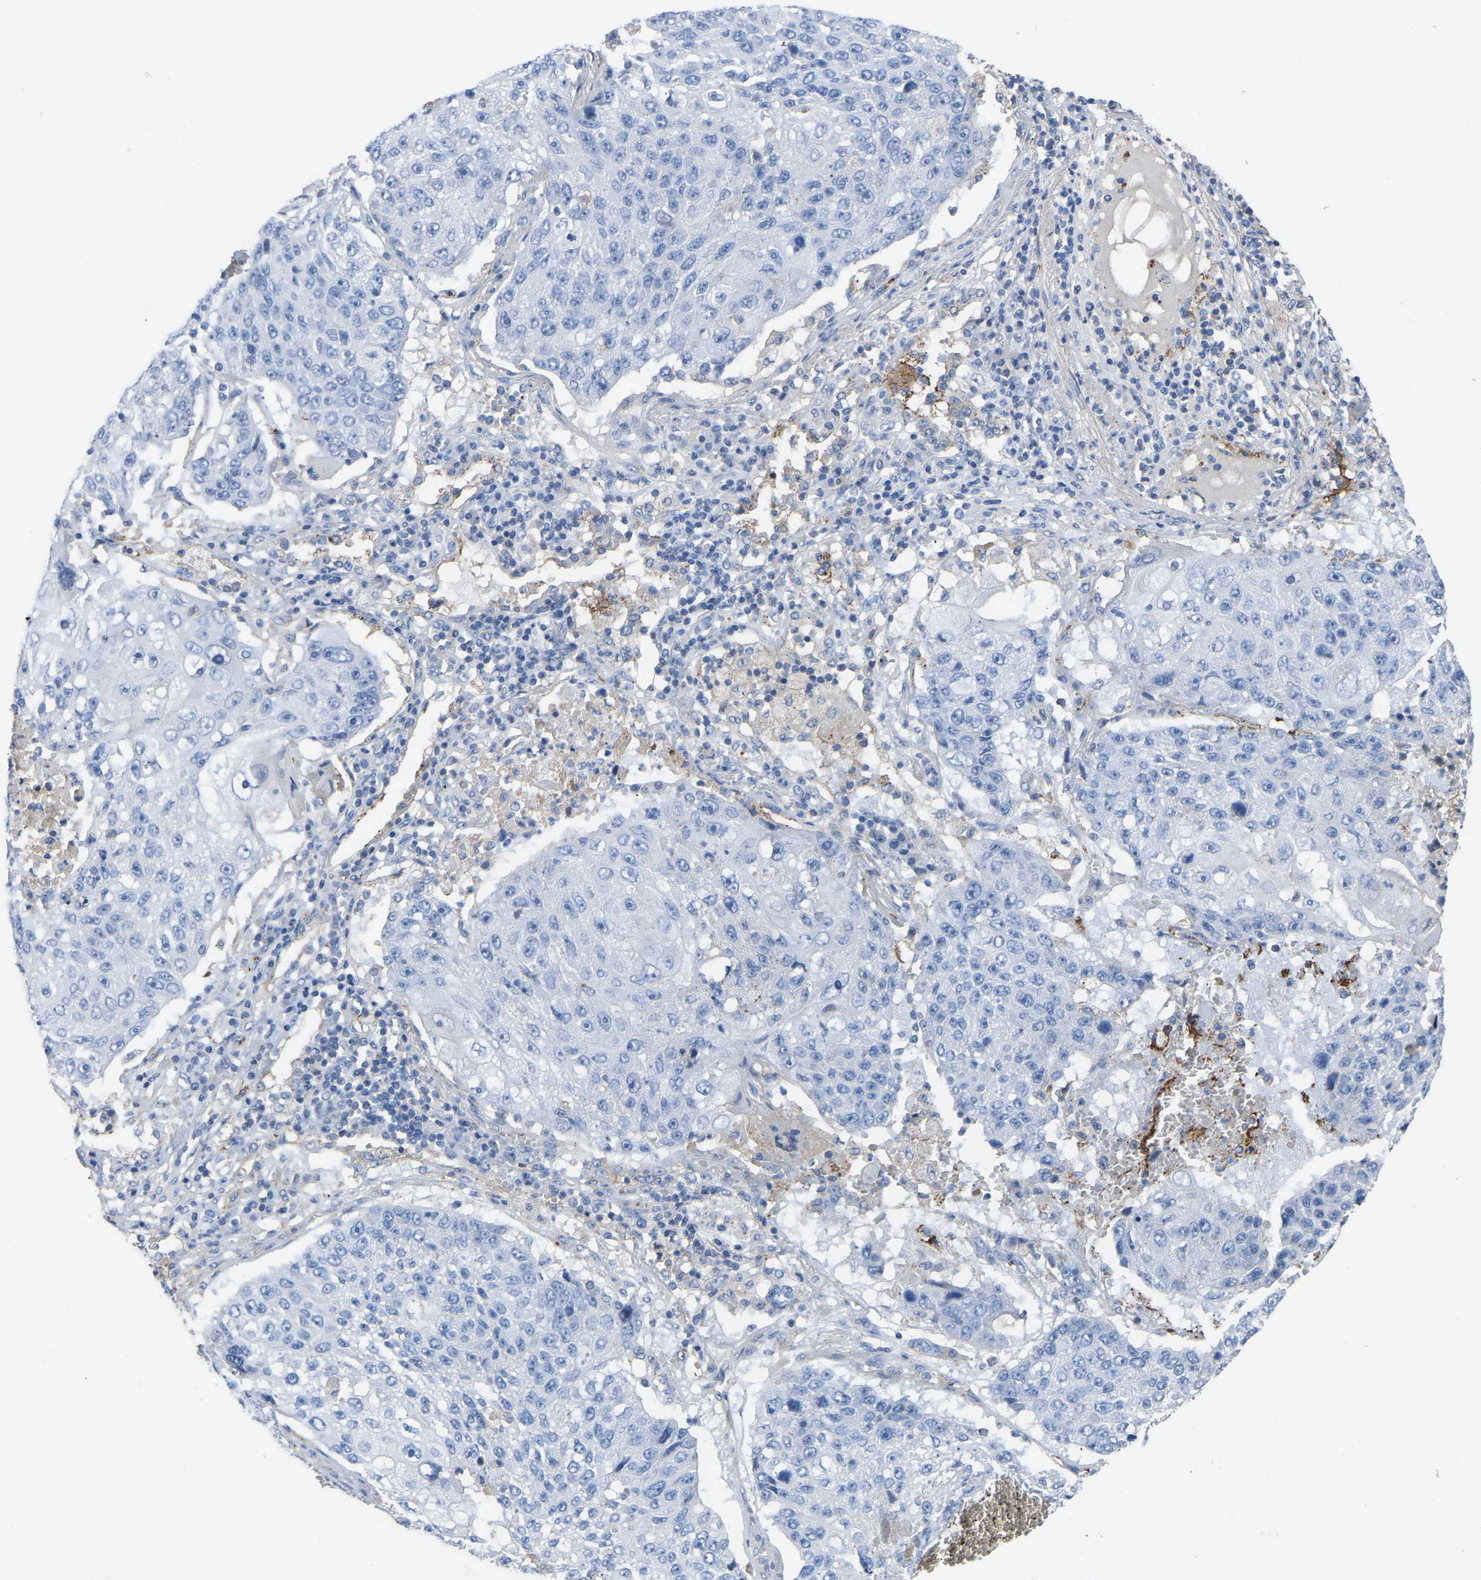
{"staining": {"intensity": "negative", "quantity": "none", "location": "none"}, "tissue": "lung cancer", "cell_type": "Tumor cells", "image_type": "cancer", "snomed": [{"axis": "morphology", "description": "Squamous cell carcinoma, NOS"}, {"axis": "topography", "description": "Lung"}], "caption": "Protein analysis of lung cancer (squamous cell carcinoma) exhibits no significant positivity in tumor cells.", "gene": "ZNF449", "patient": {"sex": "male", "age": 61}}